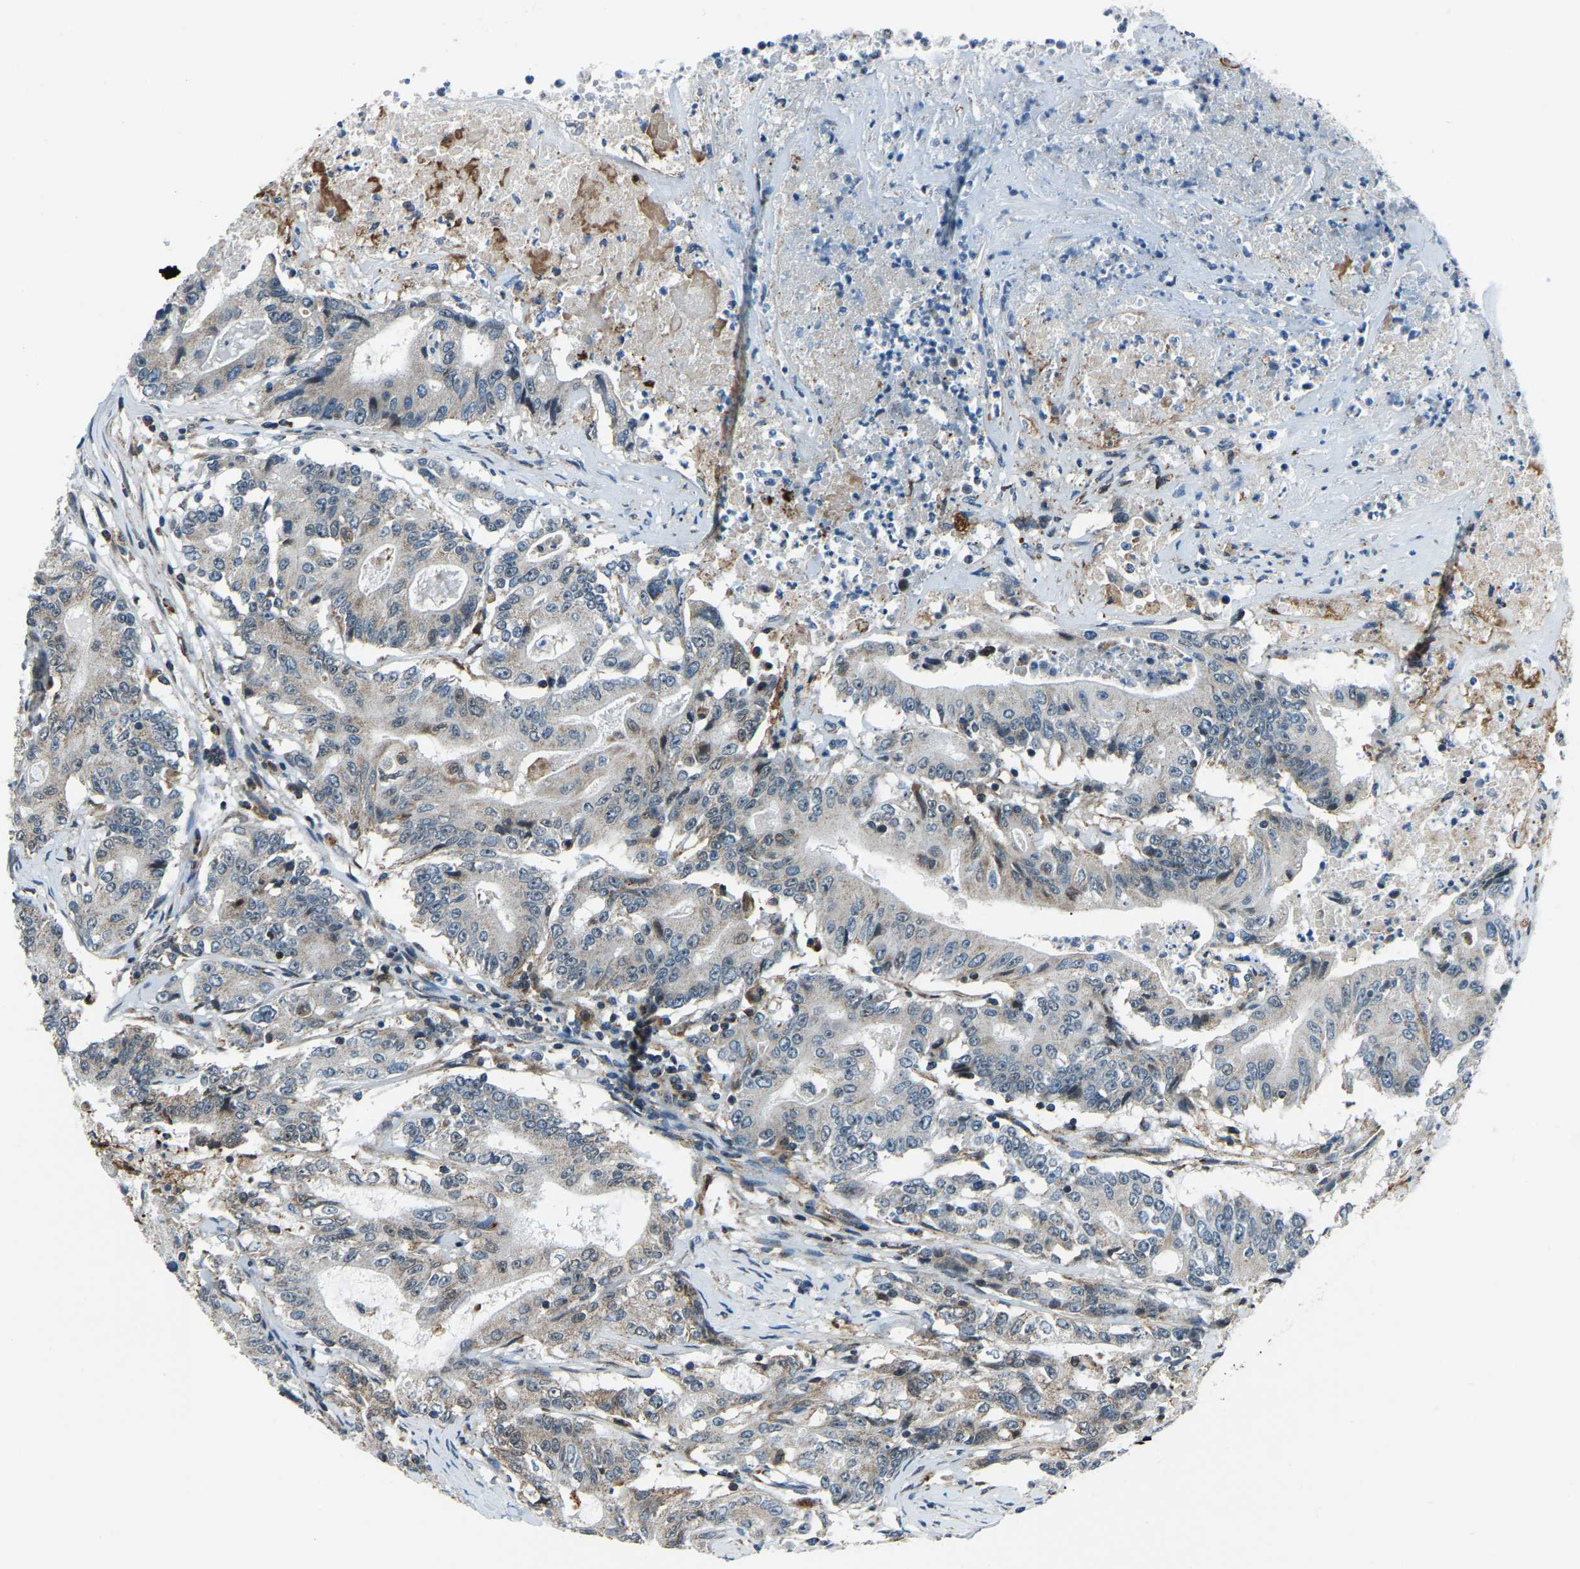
{"staining": {"intensity": "negative", "quantity": "none", "location": "none"}, "tissue": "colorectal cancer", "cell_type": "Tumor cells", "image_type": "cancer", "snomed": [{"axis": "morphology", "description": "Adenocarcinoma, NOS"}, {"axis": "topography", "description": "Colon"}], "caption": "An image of adenocarcinoma (colorectal) stained for a protein shows no brown staining in tumor cells.", "gene": "RBM33", "patient": {"sex": "female", "age": 77}}